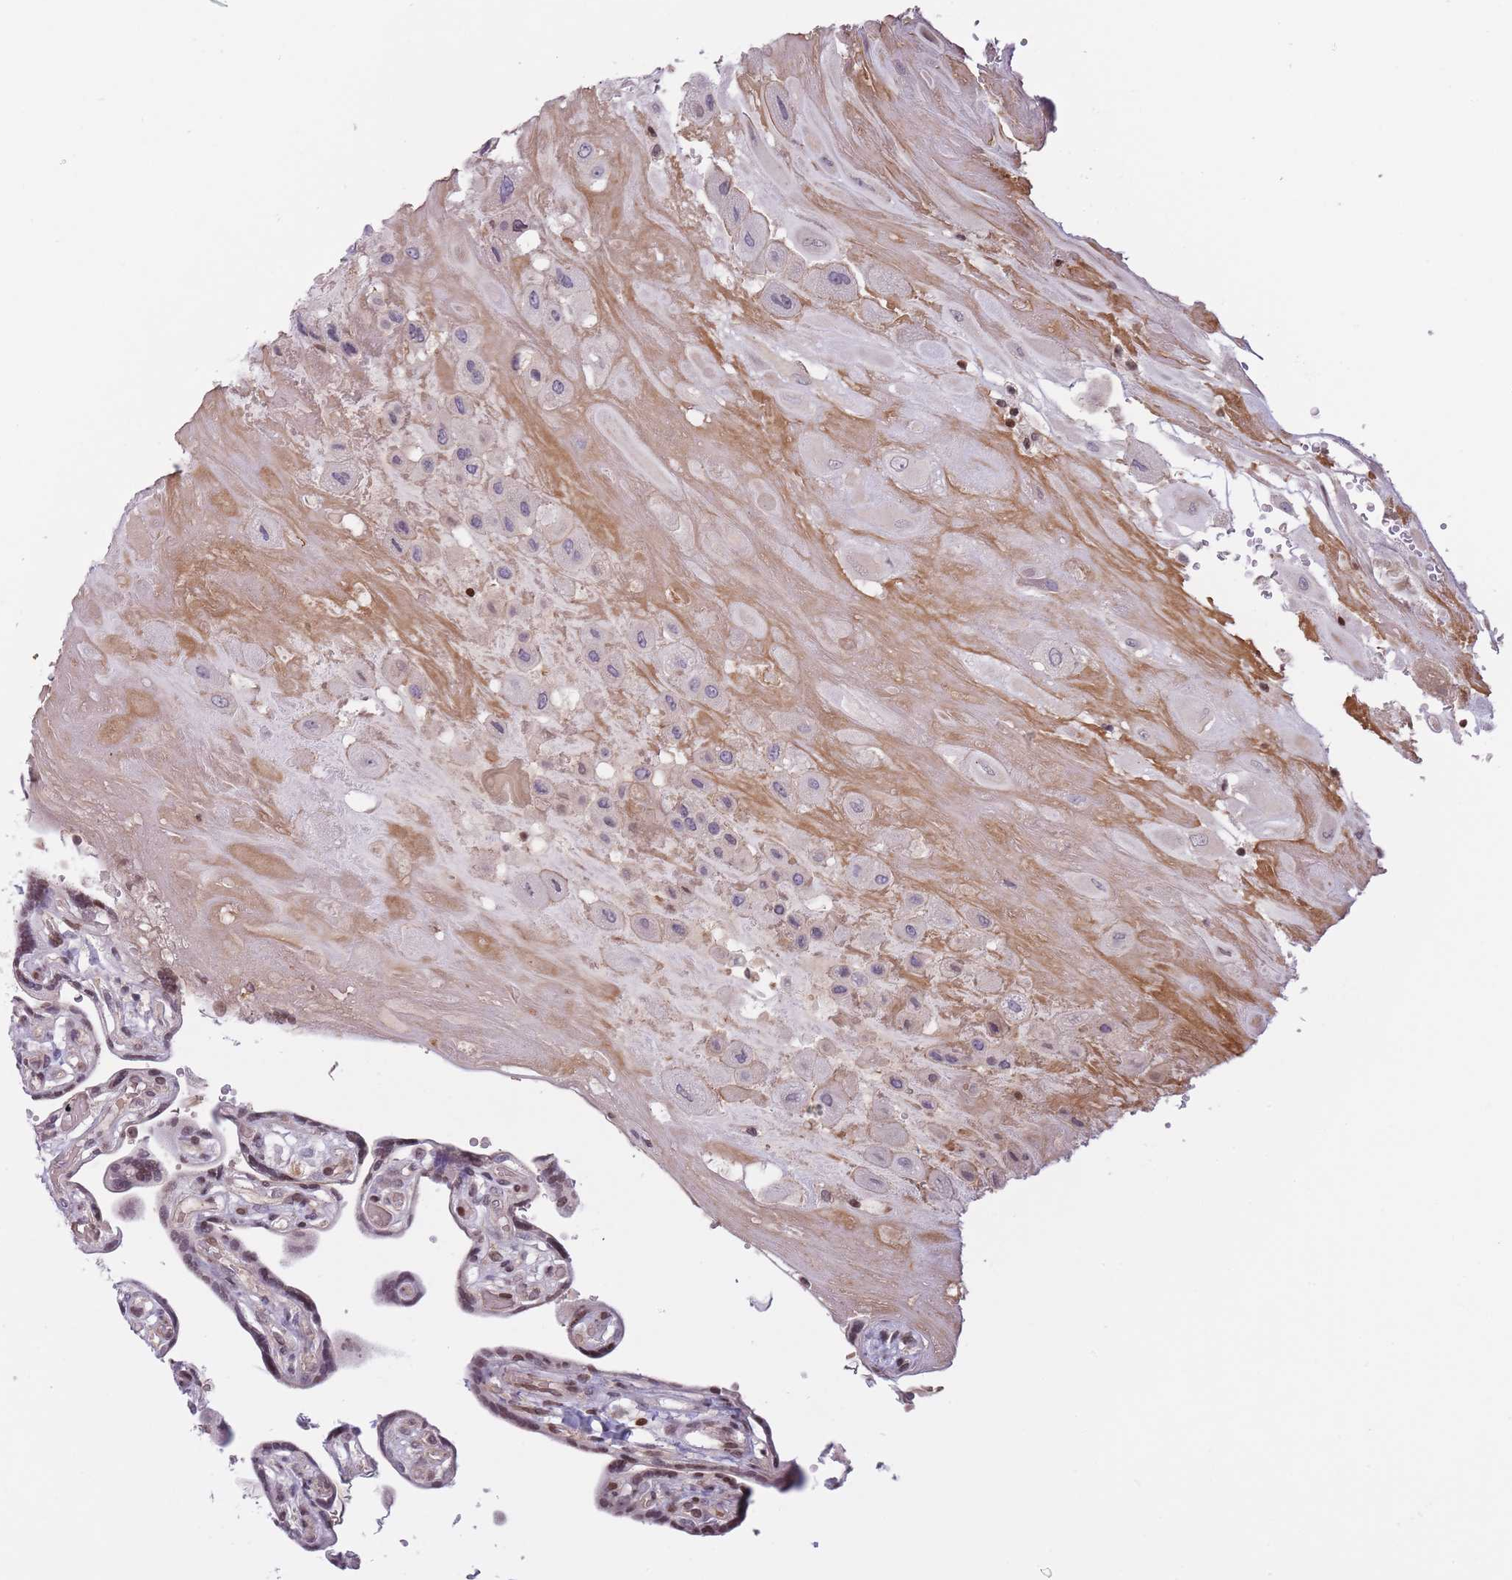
{"staining": {"intensity": "negative", "quantity": "none", "location": "none"}, "tissue": "placenta", "cell_type": "Decidual cells", "image_type": "normal", "snomed": [{"axis": "morphology", "description": "Normal tissue, NOS"}, {"axis": "topography", "description": "Placenta"}], "caption": "A high-resolution histopathology image shows IHC staining of benign placenta, which exhibits no significant staining in decidual cells. (DAB (3,3'-diaminobenzidine) immunohistochemistry (IHC), high magnification).", "gene": "SLC35F5", "patient": {"sex": "female", "age": 32}}